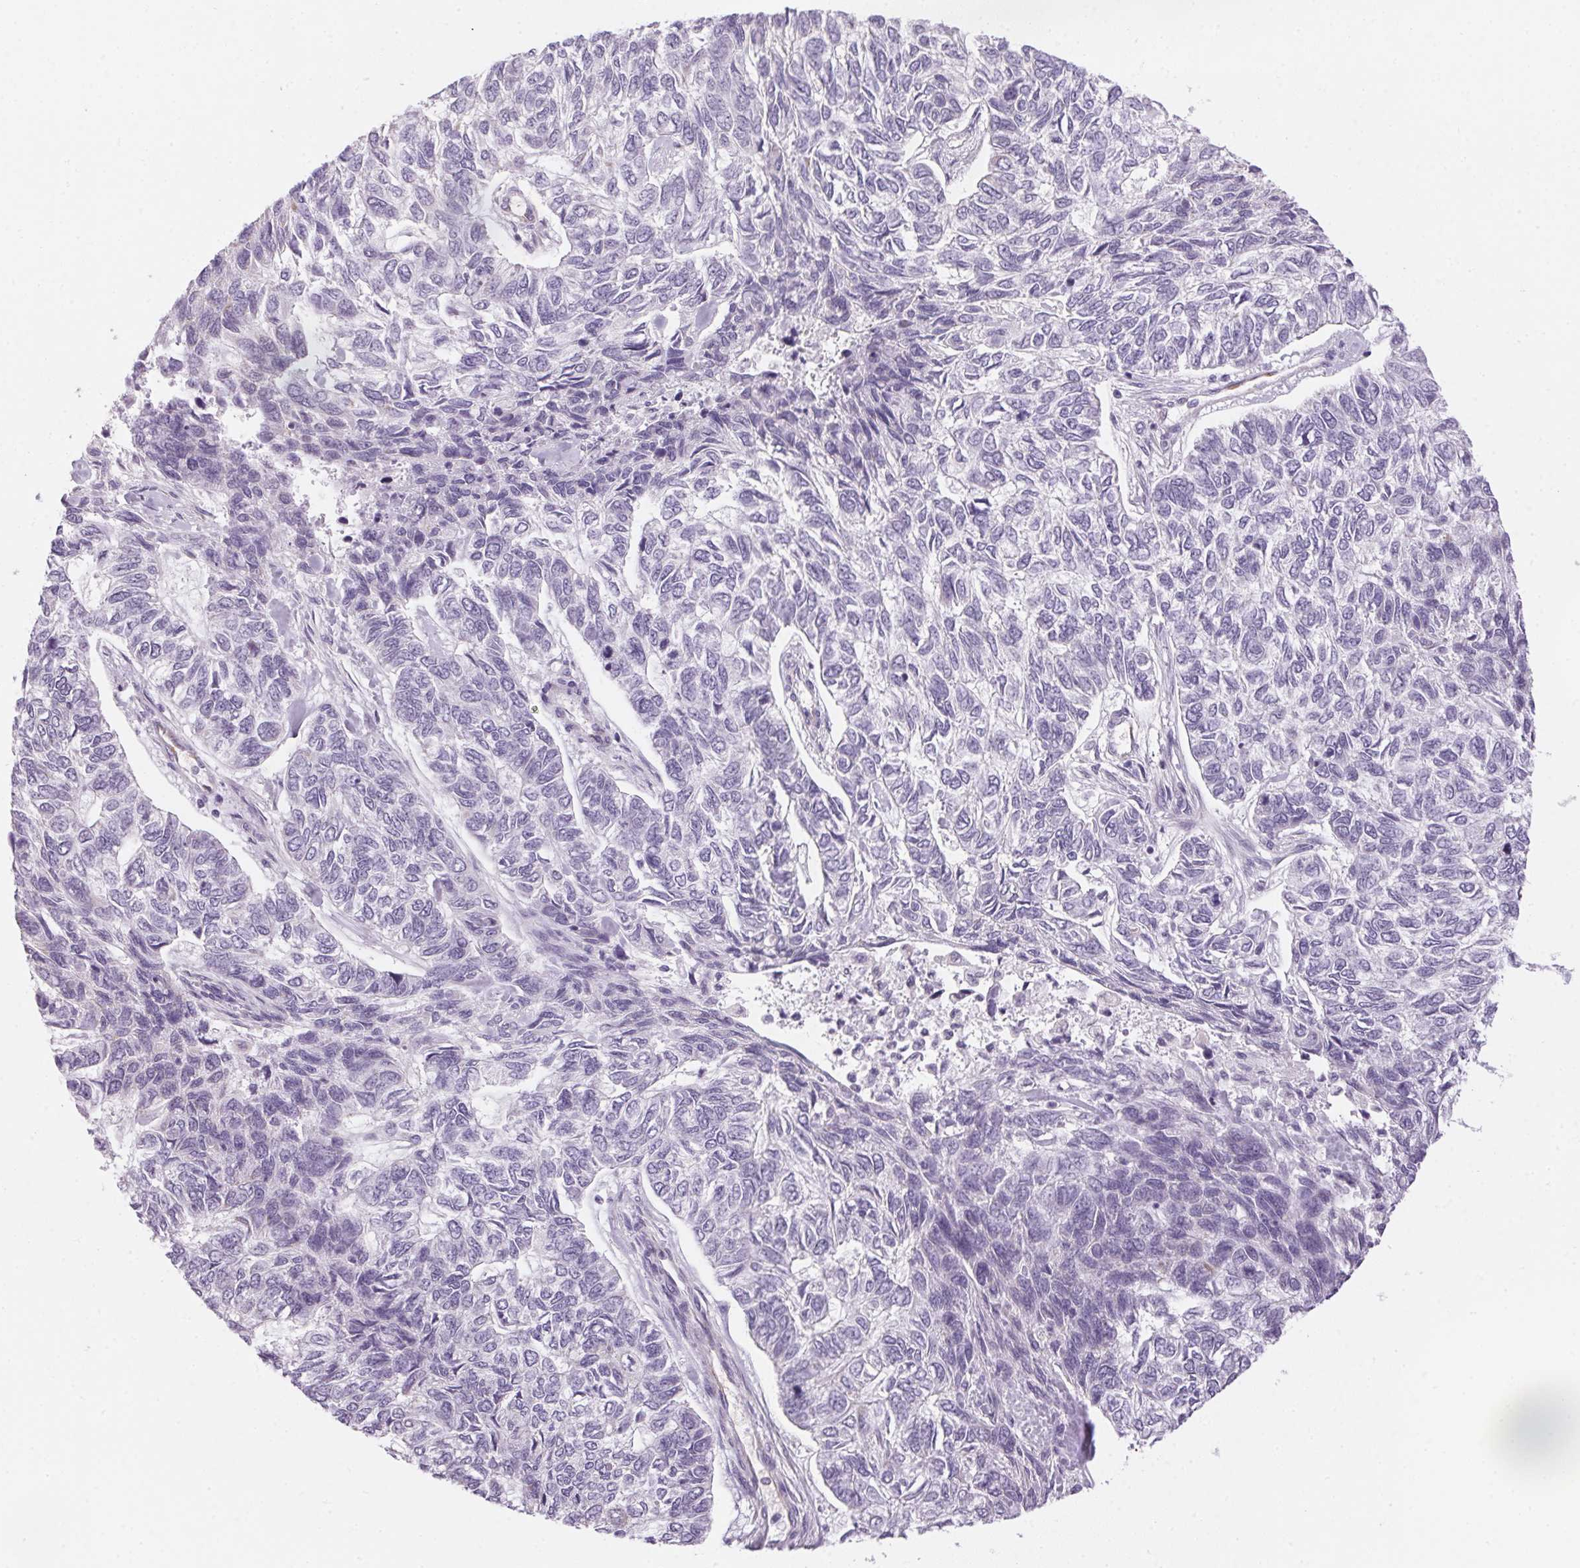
{"staining": {"intensity": "negative", "quantity": "none", "location": "none"}, "tissue": "skin cancer", "cell_type": "Tumor cells", "image_type": "cancer", "snomed": [{"axis": "morphology", "description": "Basal cell carcinoma"}, {"axis": "topography", "description": "Skin"}], "caption": "This is a micrograph of immunohistochemistry staining of skin basal cell carcinoma, which shows no positivity in tumor cells.", "gene": "SMYD1", "patient": {"sex": "female", "age": 65}}